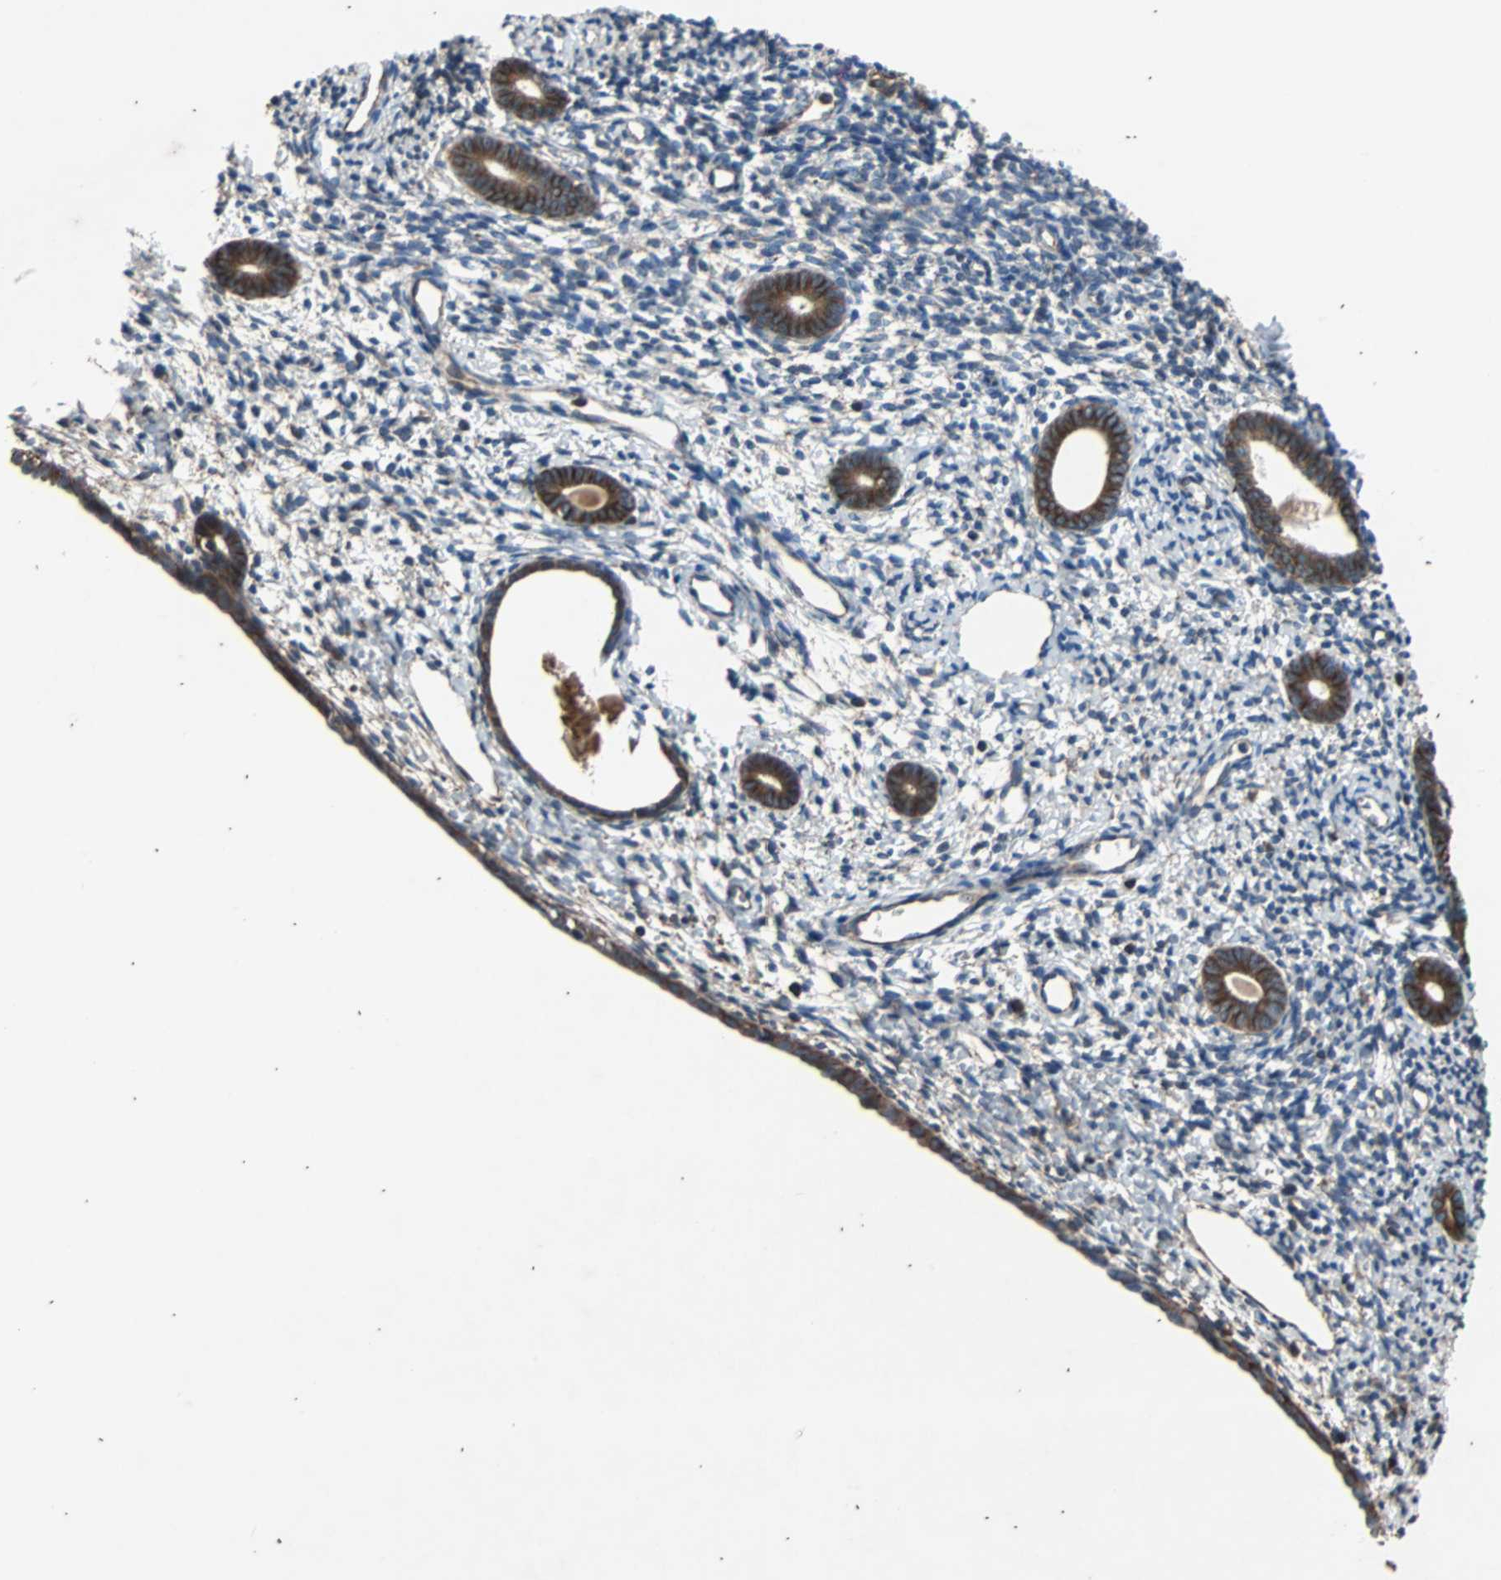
{"staining": {"intensity": "moderate", "quantity": "<25%", "location": "cytoplasmic/membranous"}, "tissue": "endometrium", "cell_type": "Cells in endometrial stroma", "image_type": "normal", "snomed": [{"axis": "morphology", "description": "Normal tissue, NOS"}, {"axis": "topography", "description": "Endometrium"}], "caption": "Immunohistochemistry of normal human endometrium demonstrates low levels of moderate cytoplasmic/membranous staining in about <25% of cells in endometrial stroma.", "gene": "ACTR3", "patient": {"sex": "female", "age": 71}}